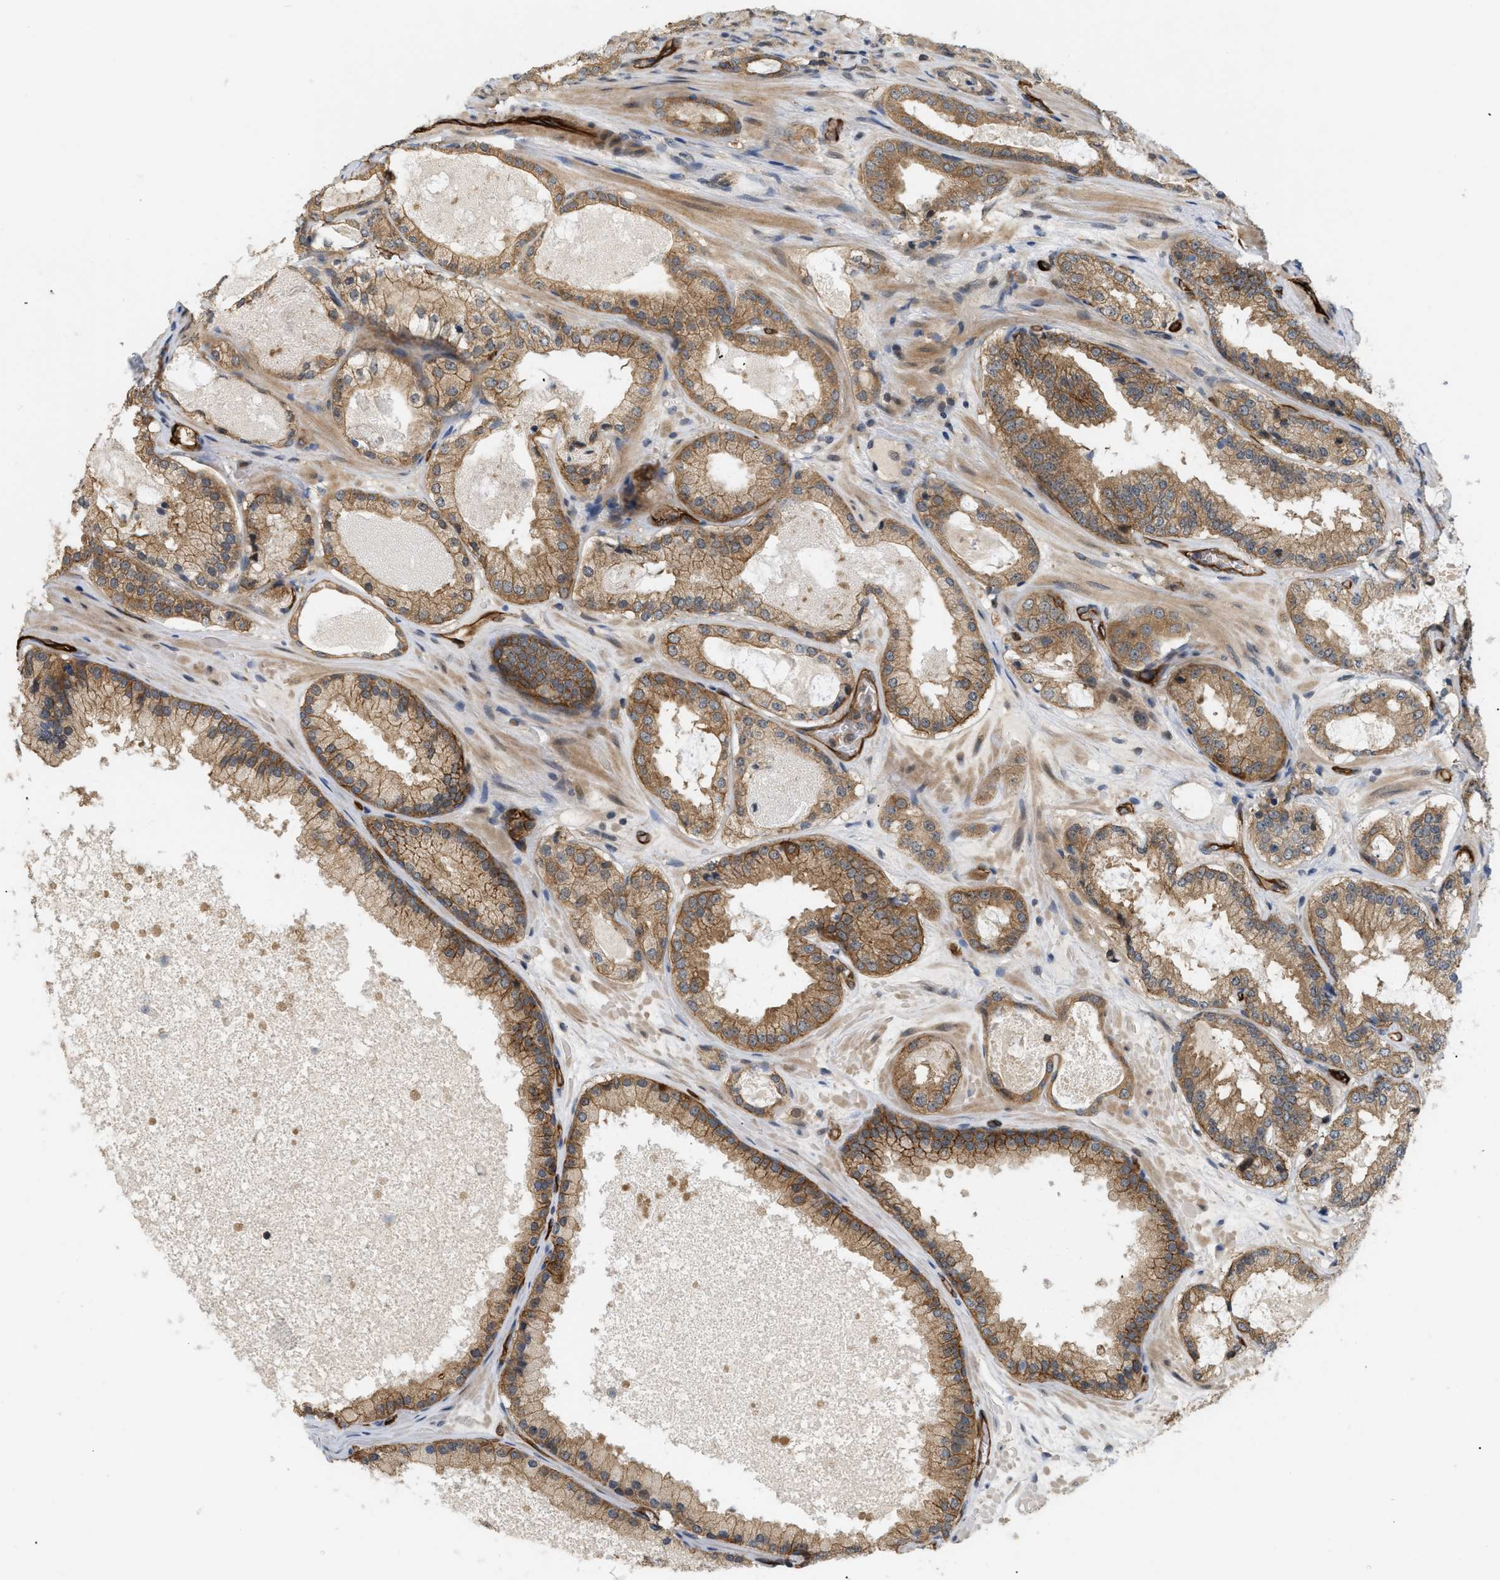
{"staining": {"intensity": "moderate", "quantity": ">75%", "location": "cytoplasmic/membranous"}, "tissue": "prostate cancer", "cell_type": "Tumor cells", "image_type": "cancer", "snomed": [{"axis": "morphology", "description": "Adenocarcinoma, High grade"}, {"axis": "topography", "description": "Prostate"}], "caption": "Human high-grade adenocarcinoma (prostate) stained for a protein (brown) exhibits moderate cytoplasmic/membranous positive positivity in approximately >75% of tumor cells.", "gene": "PALMD", "patient": {"sex": "male", "age": 65}}